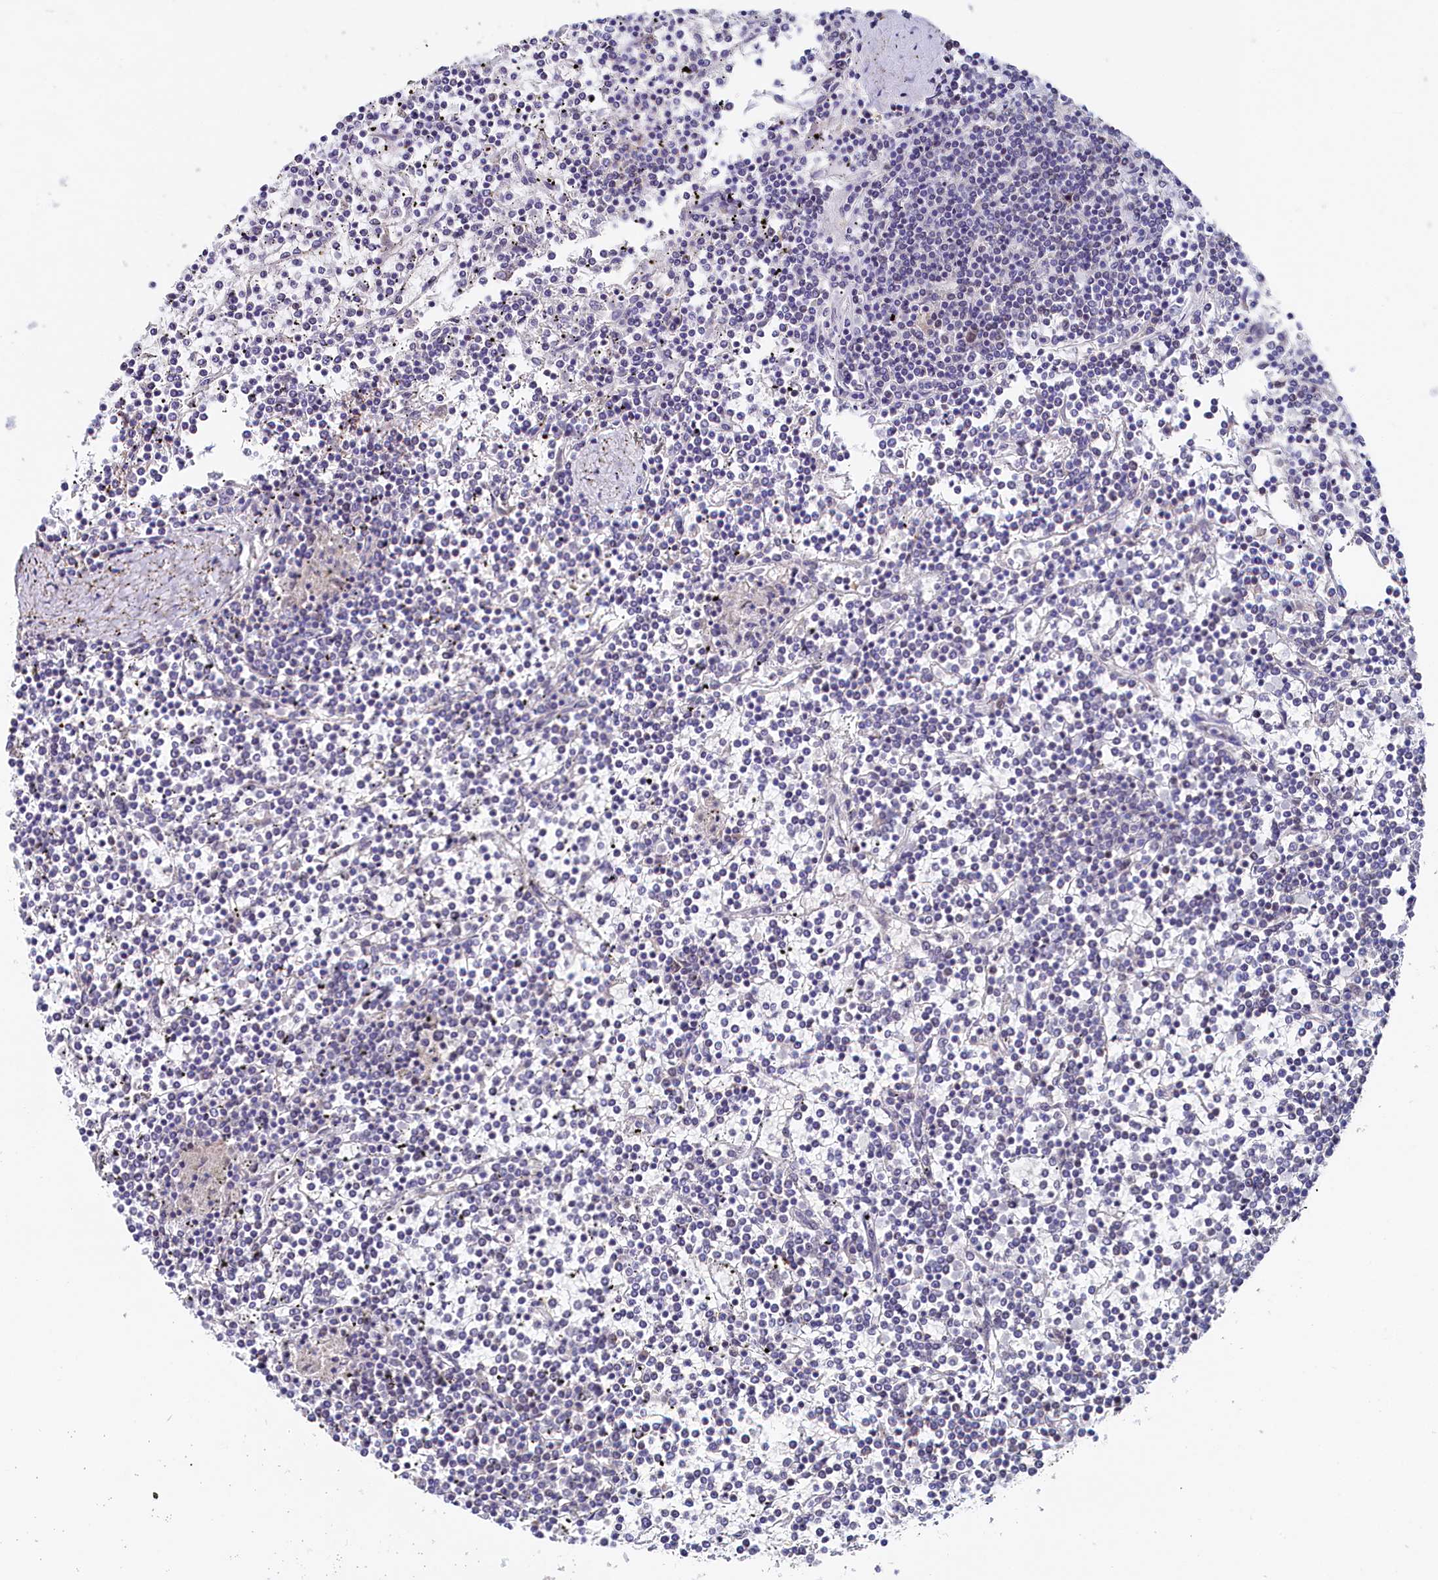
{"staining": {"intensity": "negative", "quantity": "none", "location": "none"}, "tissue": "lymphoma", "cell_type": "Tumor cells", "image_type": "cancer", "snomed": [{"axis": "morphology", "description": "Malignant lymphoma, non-Hodgkin's type, Low grade"}, {"axis": "topography", "description": "Spleen"}], "caption": "Tumor cells are negative for brown protein staining in lymphoma.", "gene": "TIGD4", "patient": {"sex": "female", "age": 19}}